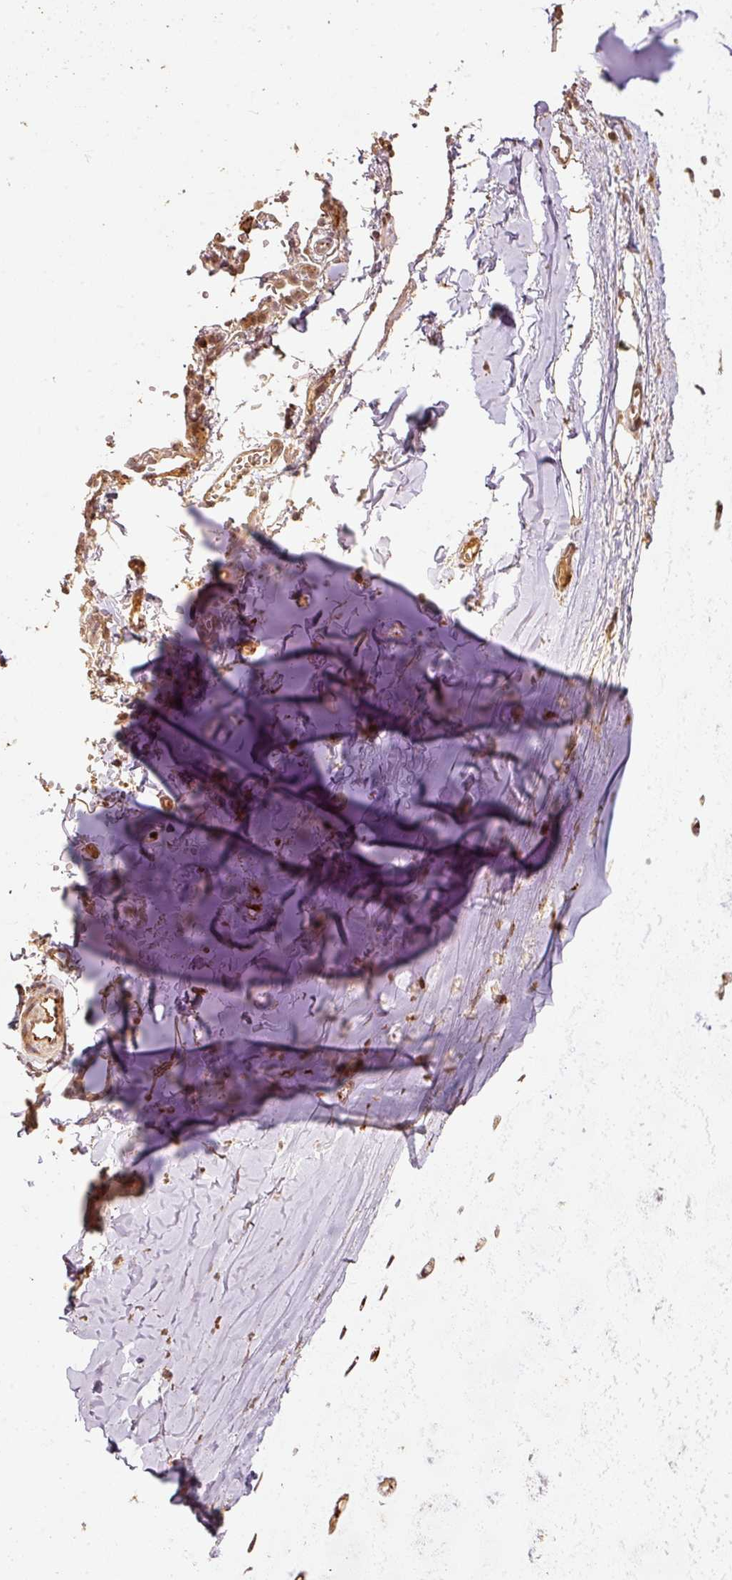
{"staining": {"intensity": "moderate", "quantity": ">75%", "location": "cytoplasmic/membranous"}, "tissue": "adipose tissue", "cell_type": "Adipocytes", "image_type": "normal", "snomed": [{"axis": "morphology", "description": "Normal tissue, NOS"}, {"axis": "topography", "description": "Cartilage tissue"}, {"axis": "topography", "description": "Bronchus"}, {"axis": "topography", "description": "Peripheral nerve tissue"}], "caption": "Moderate cytoplasmic/membranous protein expression is seen in approximately >75% of adipocytes in adipose tissue. The protein of interest is stained brown, and the nuclei are stained in blue (DAB (3,3'-diaminobenzidine) IHC with brightfield microscopy, high magnification).", "gene": "FUT8", "patient": {"sex": "female", "age": 59}}